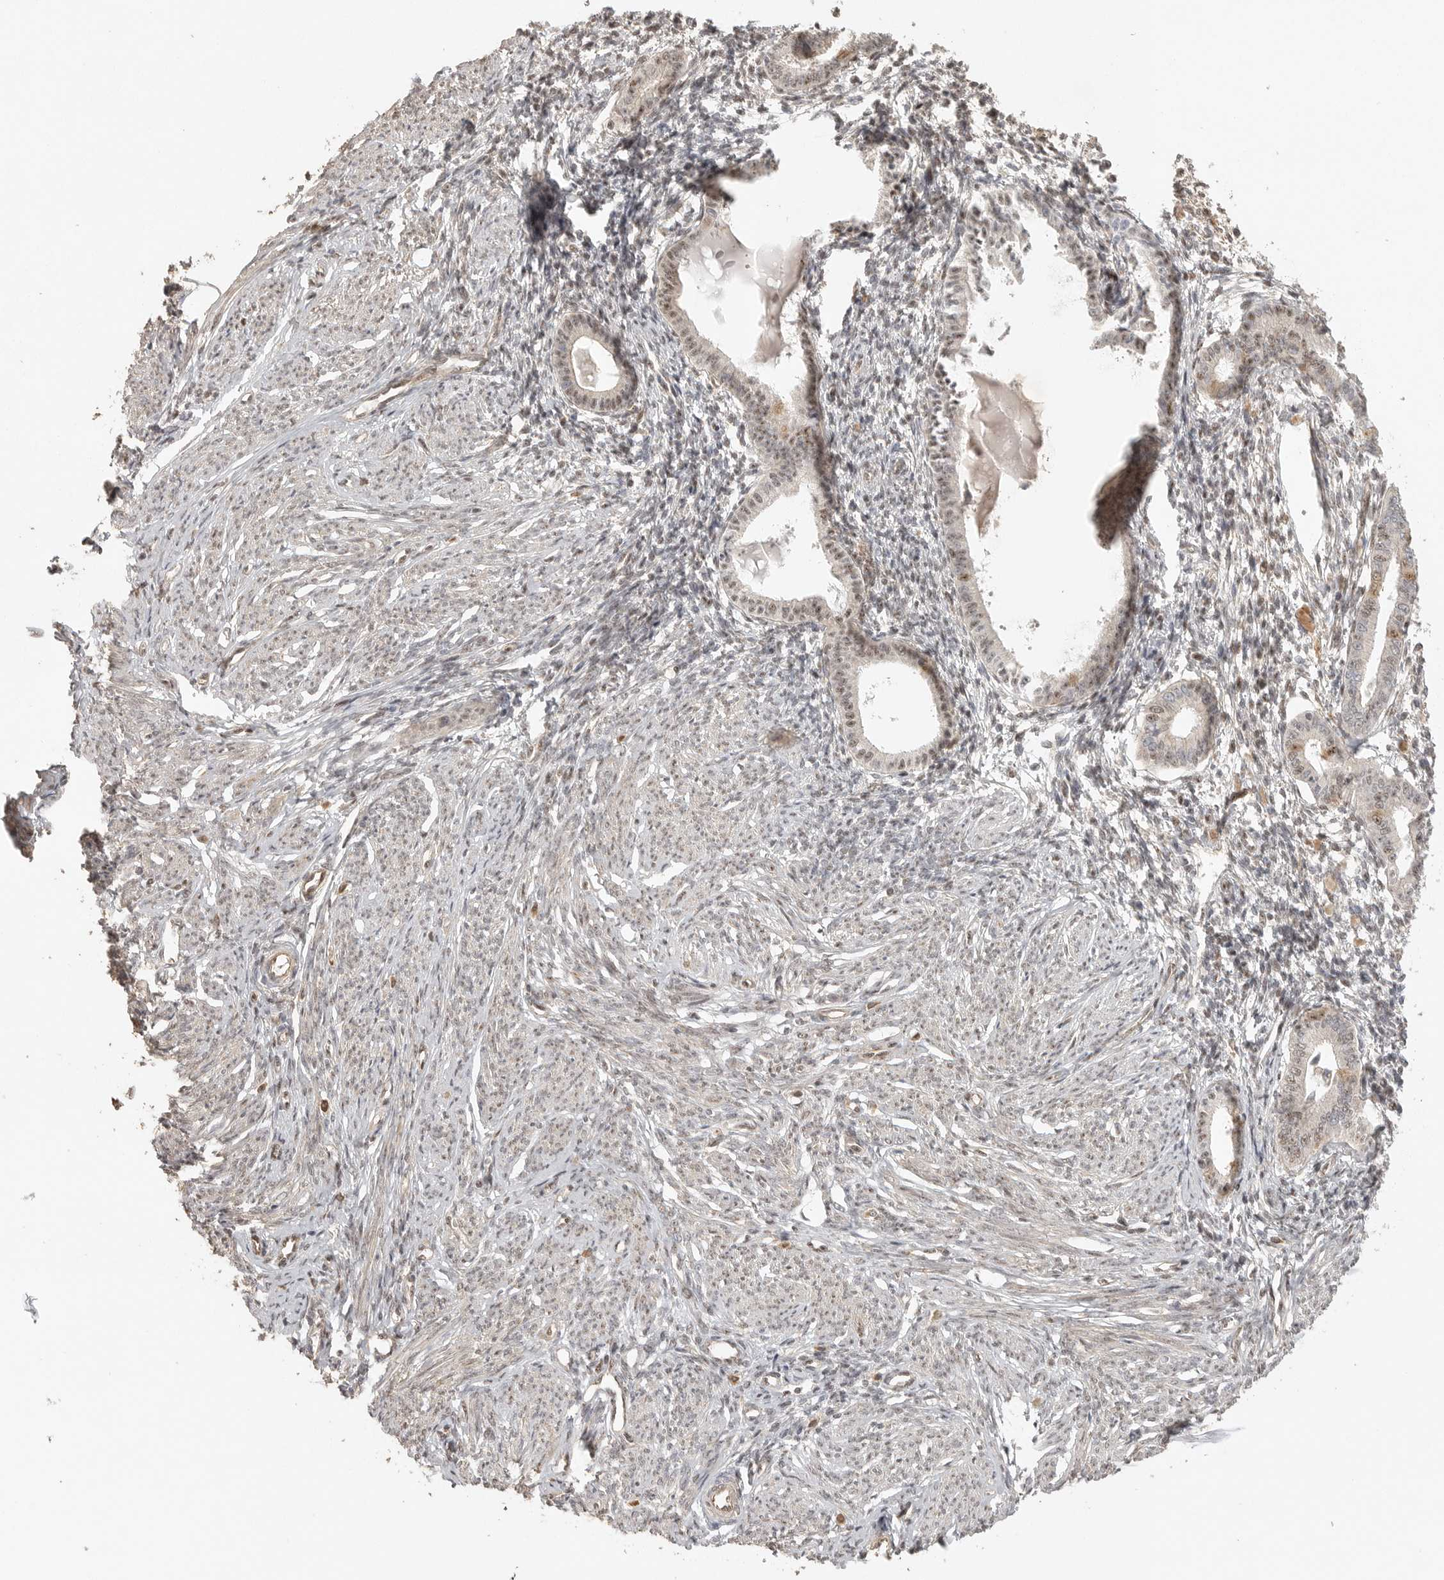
{"staining": {"intensity": "negative", "quantity": "none", "location": "none"}, "tissue": "endometrium", "cell_type": "Cells in endometrial stroma", "image_type": "normal", "snomed": [{"axis": "morphology", "description": "Normal tissue, NOS"}, {"axis": "topography", "description": "Endometrium"}], "caption": "The photomicrograph reveals no staining of cells in endometrial stroma in normal endometrium.", "gene": "POMP", "patient": {"sex": "female", "age": 56}}